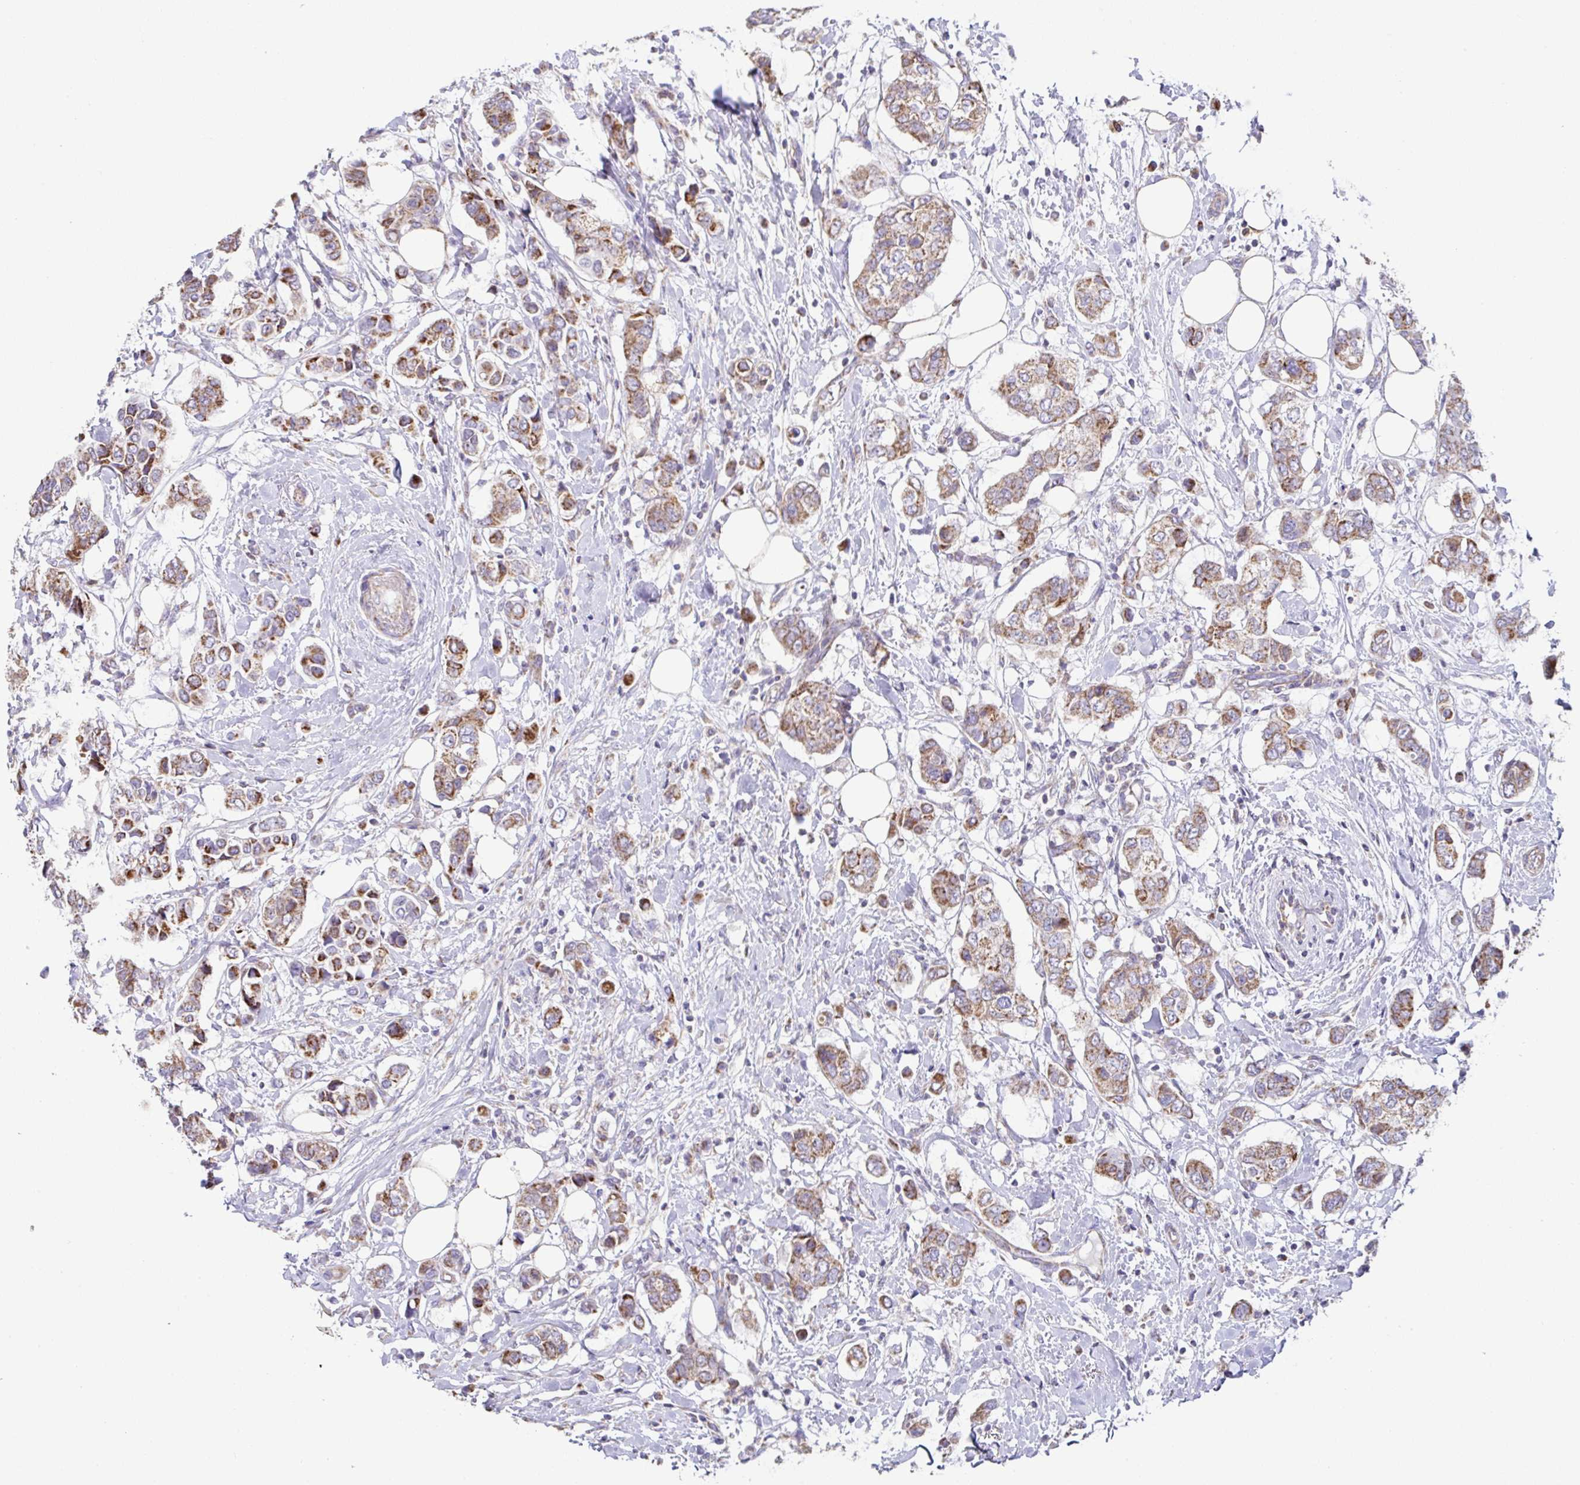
{"staining": {"intensity": "strong", "quantity": ">75%", "location": "cytoplasmic/membranous"}, "tissue": "breast cancer", "cell_type": "Tumor cells", "image_type": "cancer", "snomed": [{"axis": "morphology", "description": "Lobular carcinoma"}, {"axis": "topography", "description": "Breast"}], "caption": "Breast cancer (lobular carcinoma) stained for a protein displays strong cytoplasmic/membranous positivity in tumor cells.", "gene": "DOK7", "patient": {"sex": "female", "age": 51}}